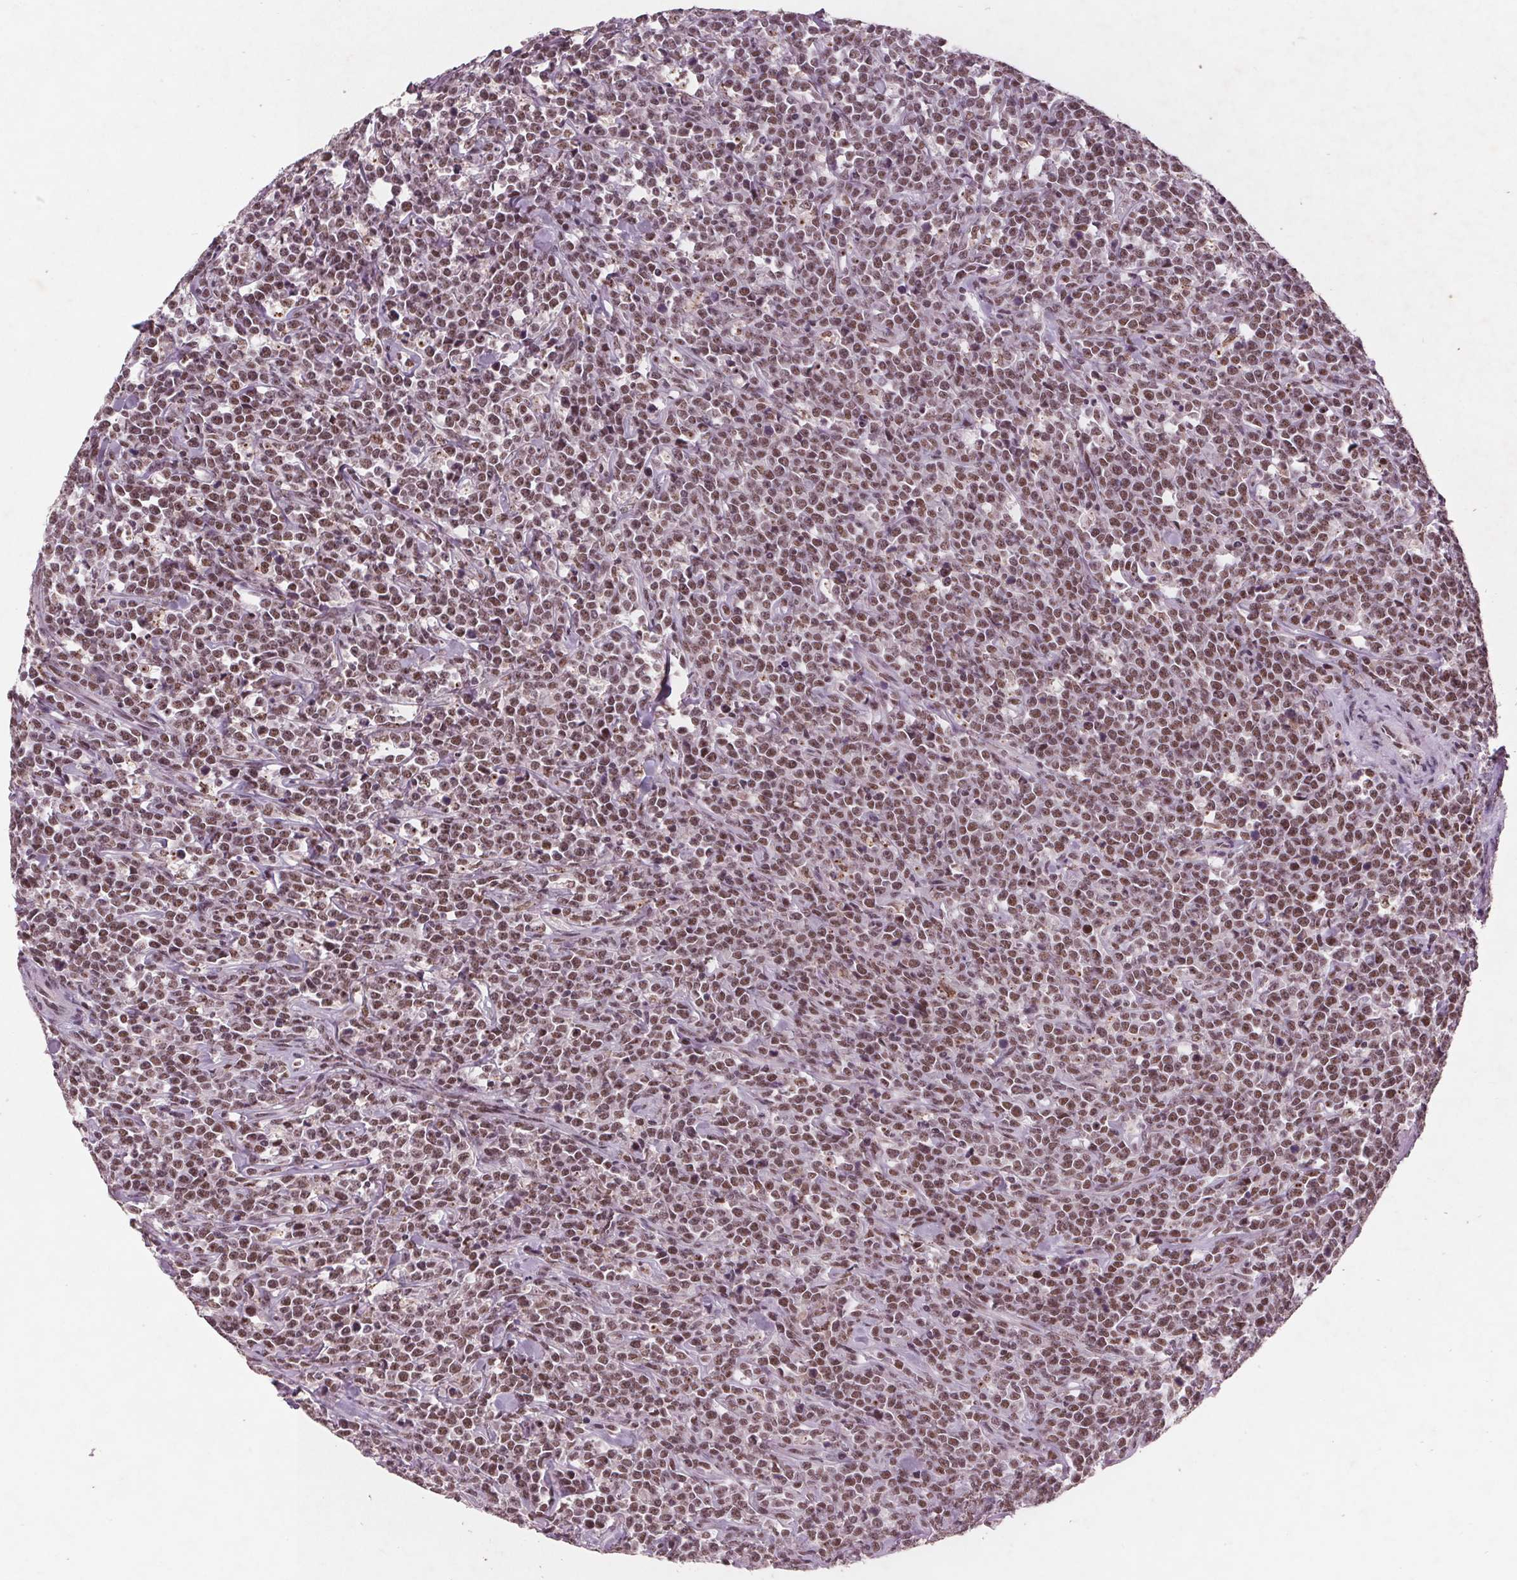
{"staining": {"intensity": "moderate", "quantity": ">75%", "location": "nuclear"}, "tissue": "lymphoma", "cell_type": "Tumor cells", "image_type": "cancer", "snomed": [{"axis": "morphology", "description": "Malignant lymphoma, non-Hodgkin's type, High grade"}, {"axis": "topography", "description": "Small intestine"}], "caption": "This photomicrograph demonstrates immunohistochemistry (IHC) staining of human high-grade malignant lymphoma, non-Hodgkin's type, with medium moderate nuclear staining in approximately >75% of tumor cells.", "gene": "RPS6KA2", "patient": {"sex": "female", "age": 56}}